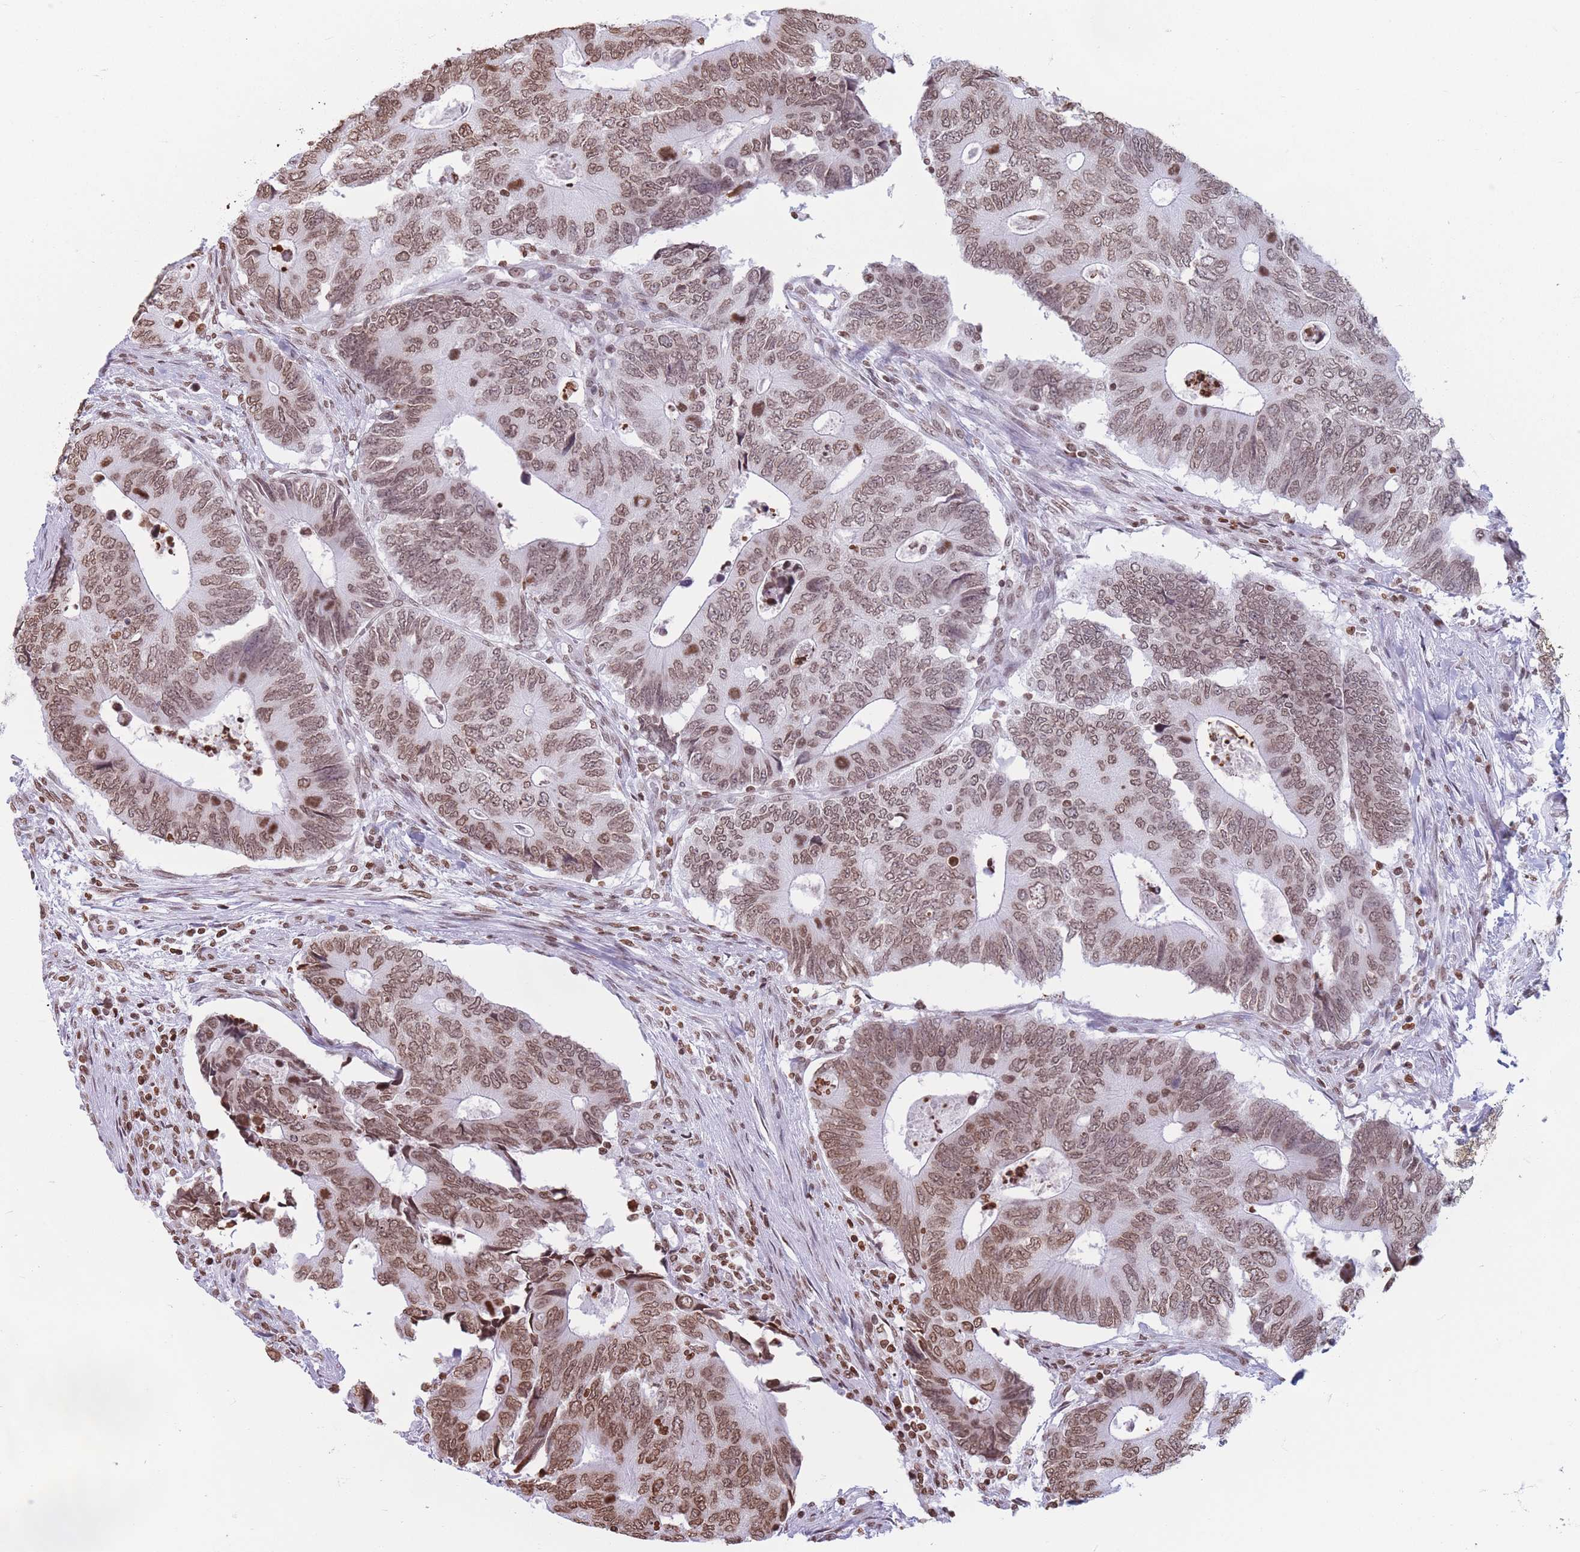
{"staining": {"intensity": "moderate", "quantity": ">75%", "location": "nuclear"}, "tissue": "colorectal cancer", "cell_type": "Tumor cells", "image_type": "cancer", "snomed": [{"axis": "morphology", "description": "Adenocarcinoma, NOS"}, {"axis": "topography", "description": "Colon"}], "caption": "Immunohistochemical staining of human colorectal cancer (adenocarcinoma) demonstrates moderate nuclear protein staining in approximately >75% of tumor cells.", "gene": "RYK", "patient": {"sex": "male", "age": 87}}